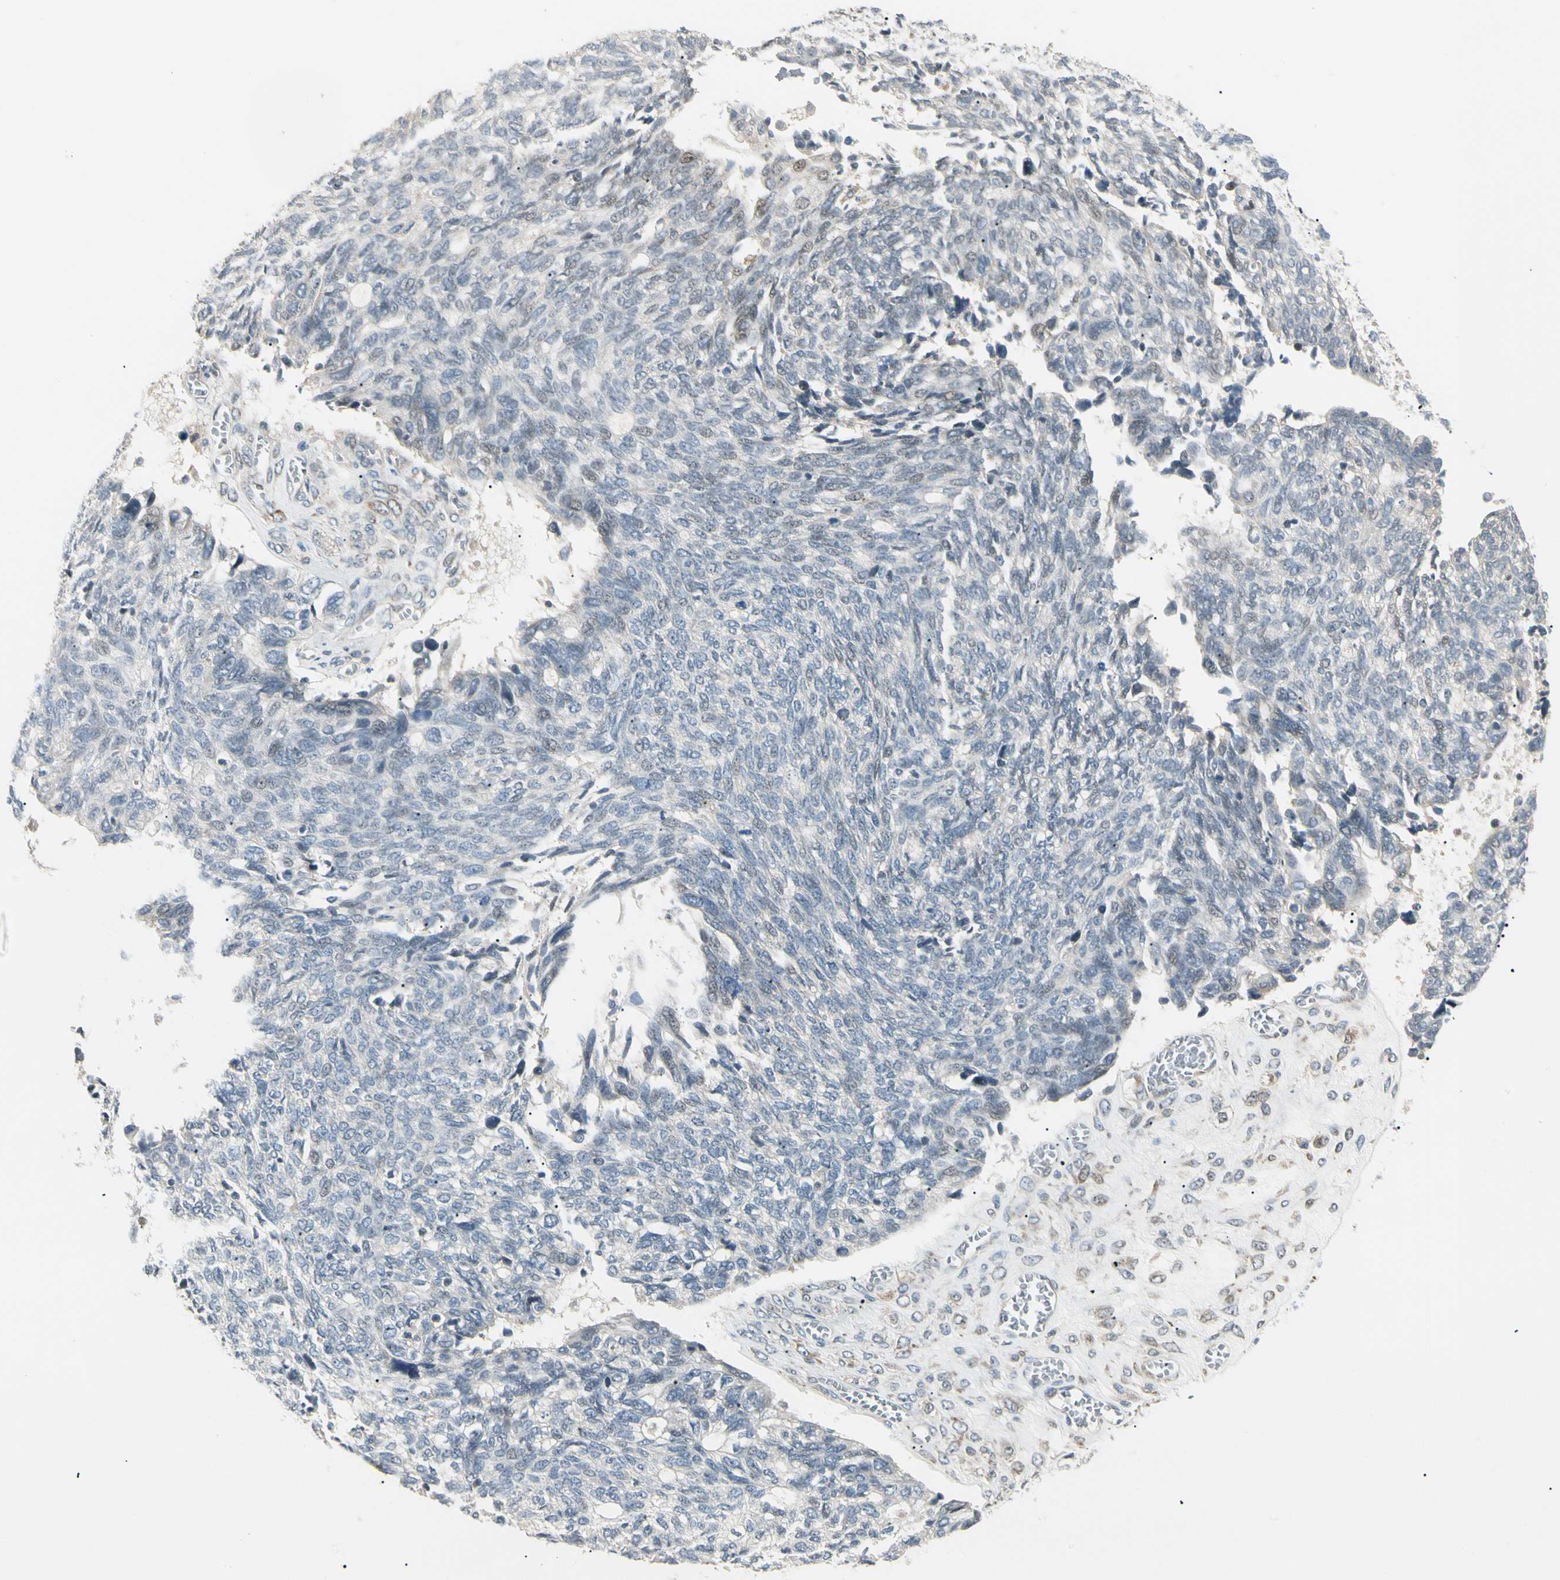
{"staining": {"intensity": "weak", "quantity": "<25%", "location": "cytoplasmic/membranous"}, "tissue": "ovarian cancer", "cell_type": "Tumor cells", "image_type": "cancer", "snomed": [{"axis": "morphology", "description": "Cystadenocarcinoma, serous, NOS"}, {"axis": "topography", "description": "Ovary"}], "caption": "Serous cystadenocarcinoma (ovarian) was stained to show a protein in brown. There is no significant staining in tumor cells.", "gene": "P3H2", "patient": {"sex": "female", "age": 79}}